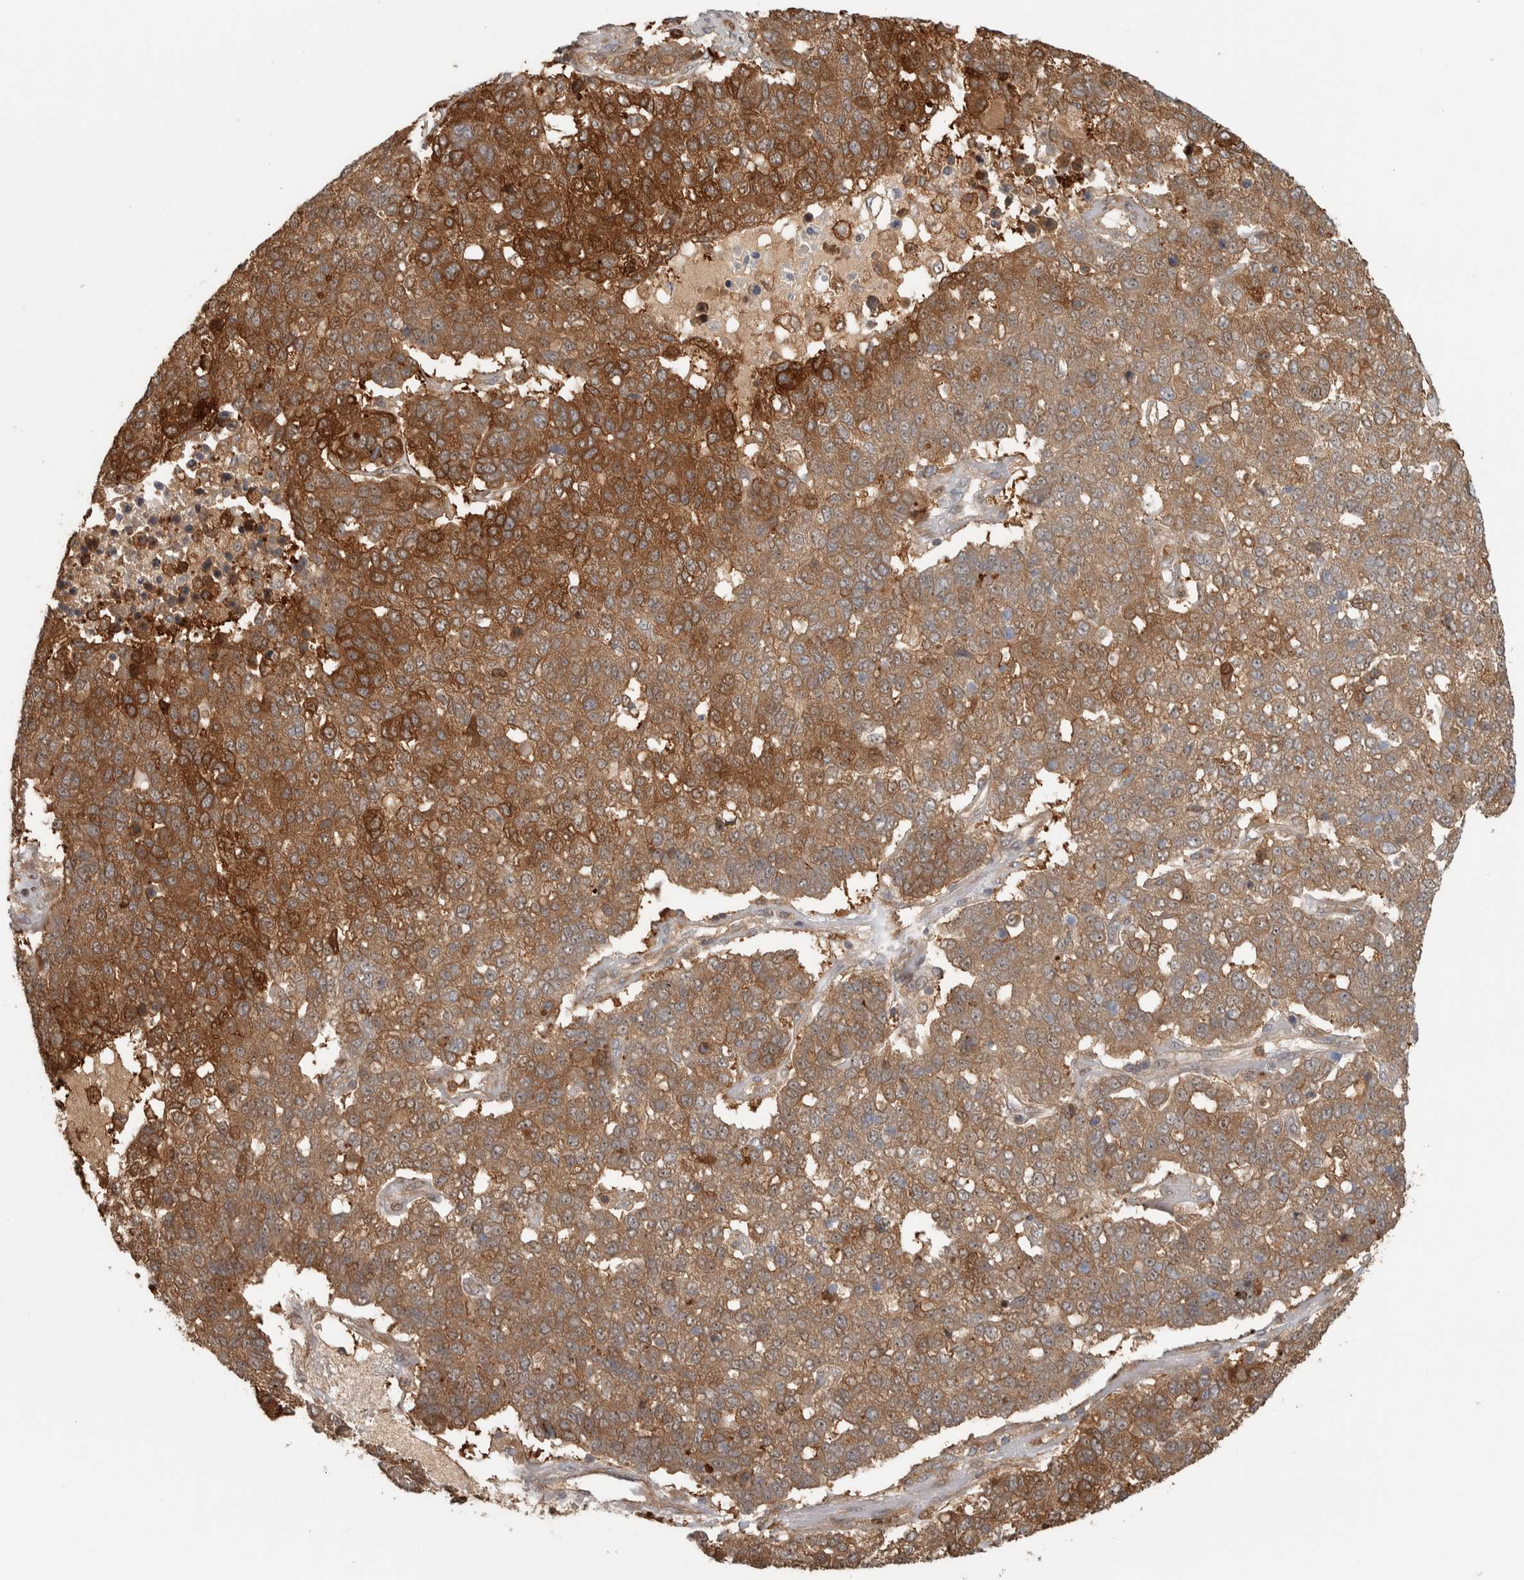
{"staining": {"intensity": "moderate", "quantity": ">75%", "location": "cytoplasmic/membranous"}, "tissue": "pancreatic cancer", "cell_type": "Tumor cells", "image_type": "cancer", "snomed": [{"axis": "morphology", "description": "Adenocarcinoma, NOS"}, {"axis": "topography", "description": "Pancreas"}], "caption": "Moderate cytoplasmic/membranous protein positivity is present in approximately >75% of tumor cells in adenocarcinoma (pancreatic).", "gene": "CNTROB", "patient": {"sex": "female", "age": 61}}